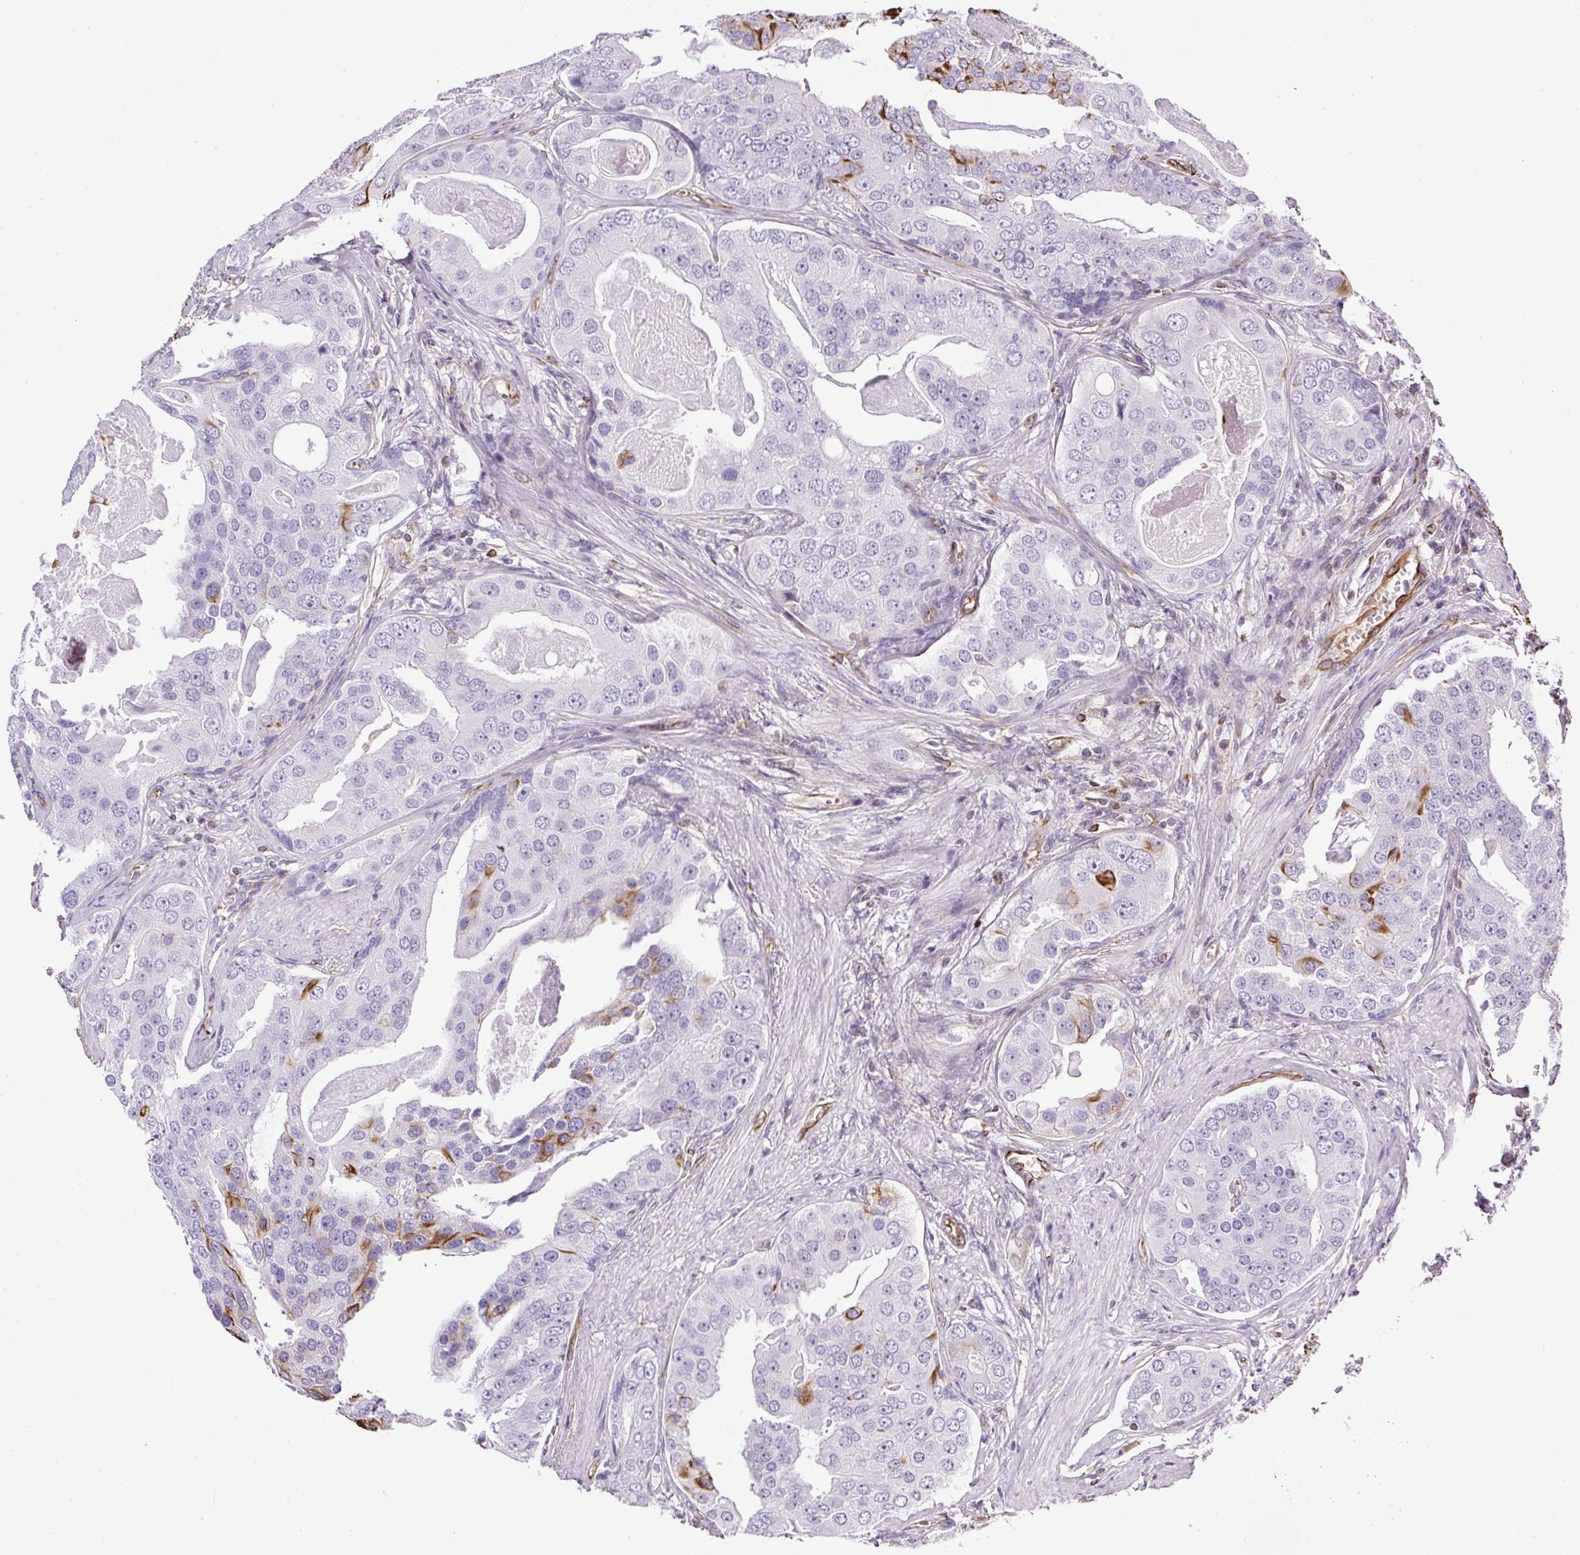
{"staining": {"intensity": "strong", "quantity": "<25%", "location": "cytoplasmic/membranous"}, "tissue": "prostate cancer", "cell_type": "Tumor cells", "image_type": "cancer", "snomed": [{"axis": "morphology", "description": "Adenocarcinoma, High grade"}, {"axis": "topography", "description": "Prostate"}], "caption": "Immunohistochemical staining of human prostate cancer (high-grade adenocarcinoma) displays medium levels of strong cytoplasmic/membranous protein staining in approximately <25% of tumor cells.", "gene": "PLS1", "patient": {"sex": "male", "age": 71}}